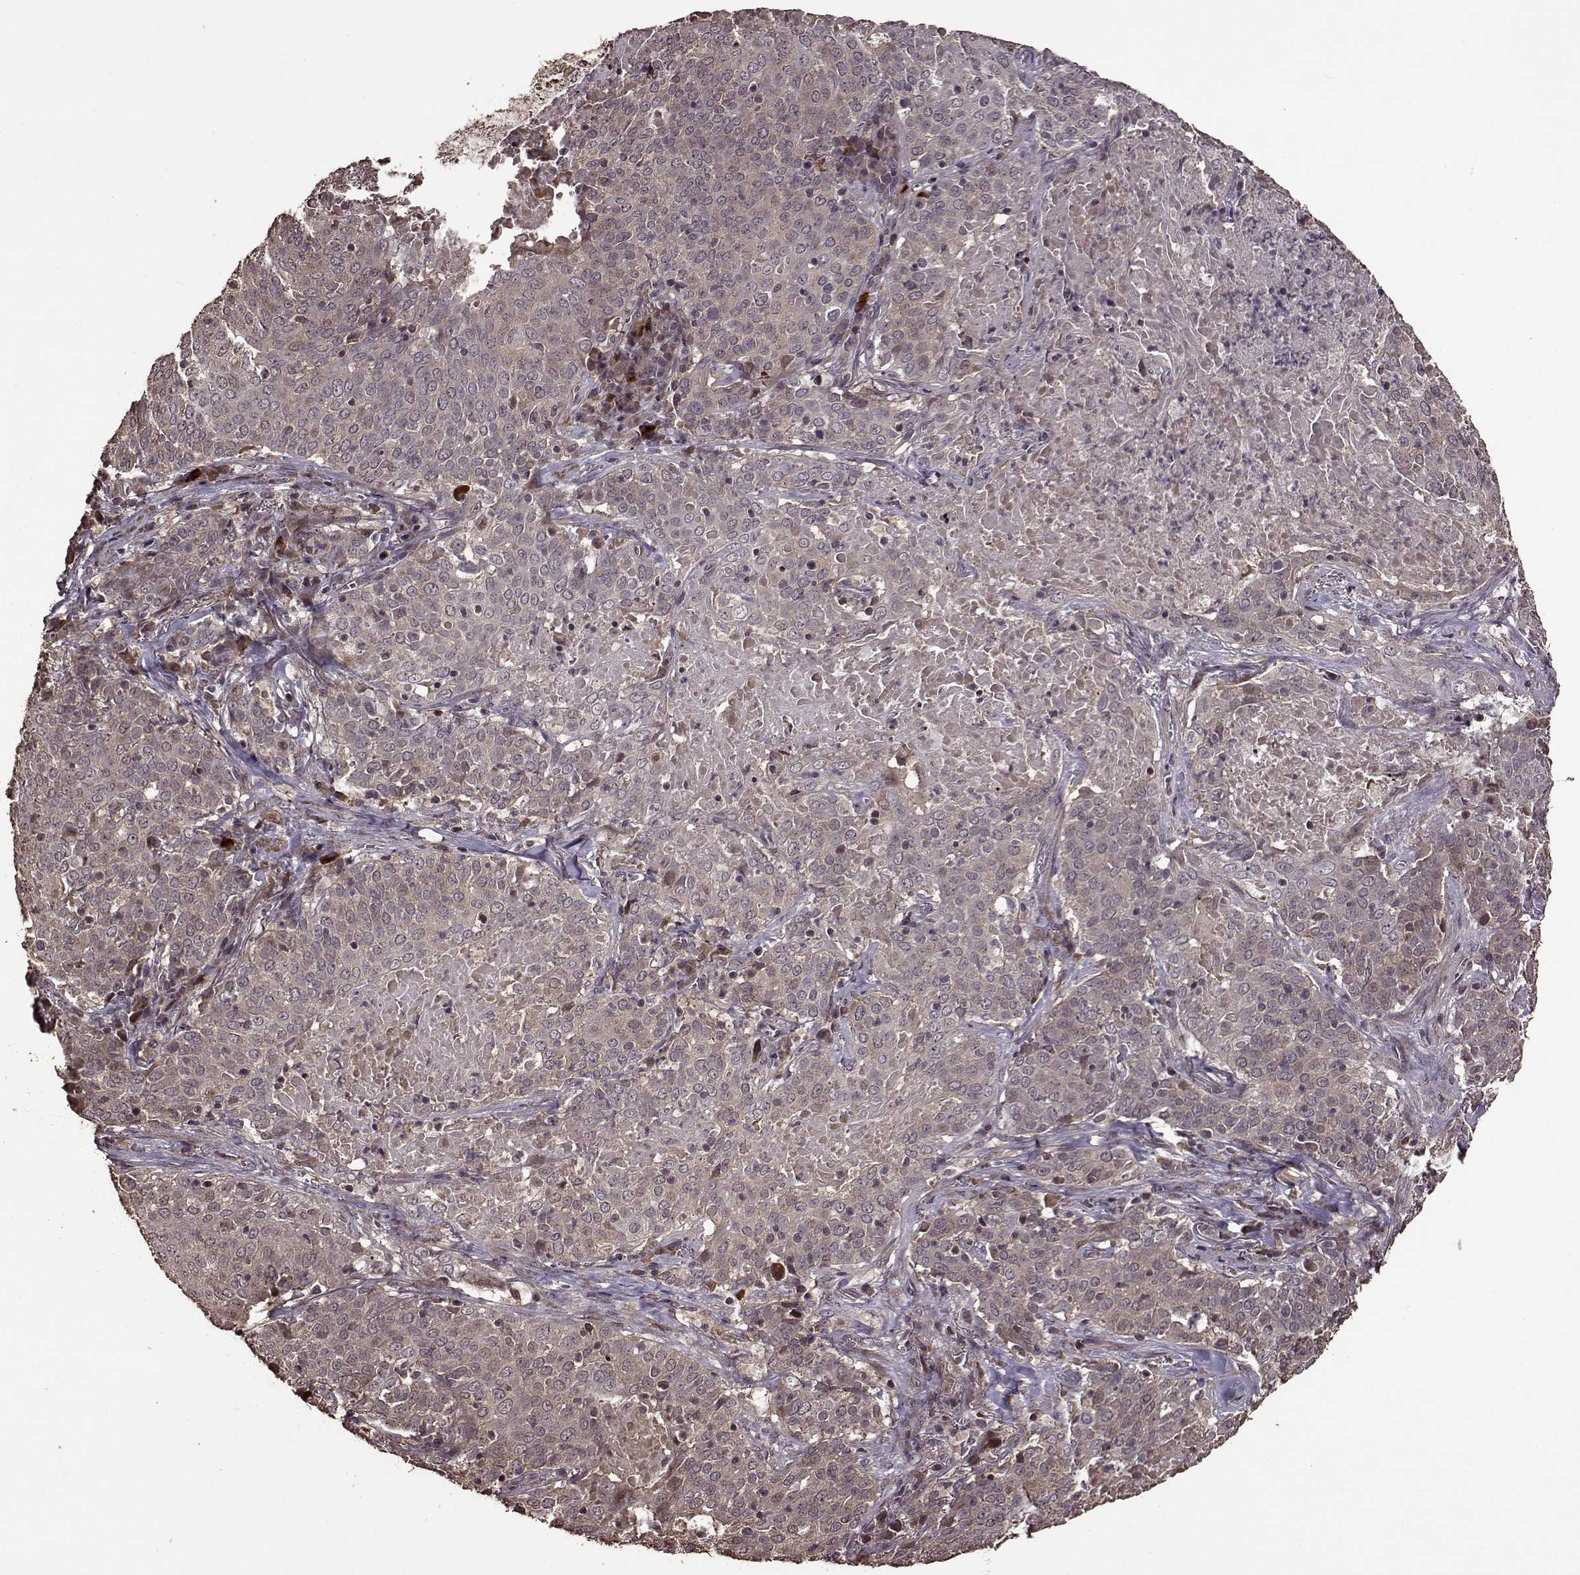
{"staining": {"intensity": "weak", "quantity": "<25%", "location": "cytoplasmic/membranous"}, "tissue": "lung cancer", "cell_type": "Tumor cells", "image_type": "cancer", "snomed": [{"axis": "morphology", "description": "Squamous cell carcinoma, NOS"}, {"axis": "topography", "description": "Lung"}], "caption": "Immunohistochemistry micrograph of neoplastic tissue: human lung cancer stained with DAB reveals no significant protein expression in tumor cells. (IHC, brightfield microscopy, high magnification).", "gene": "FBXW11", "patient": {"sex": "male", "age": 82}}